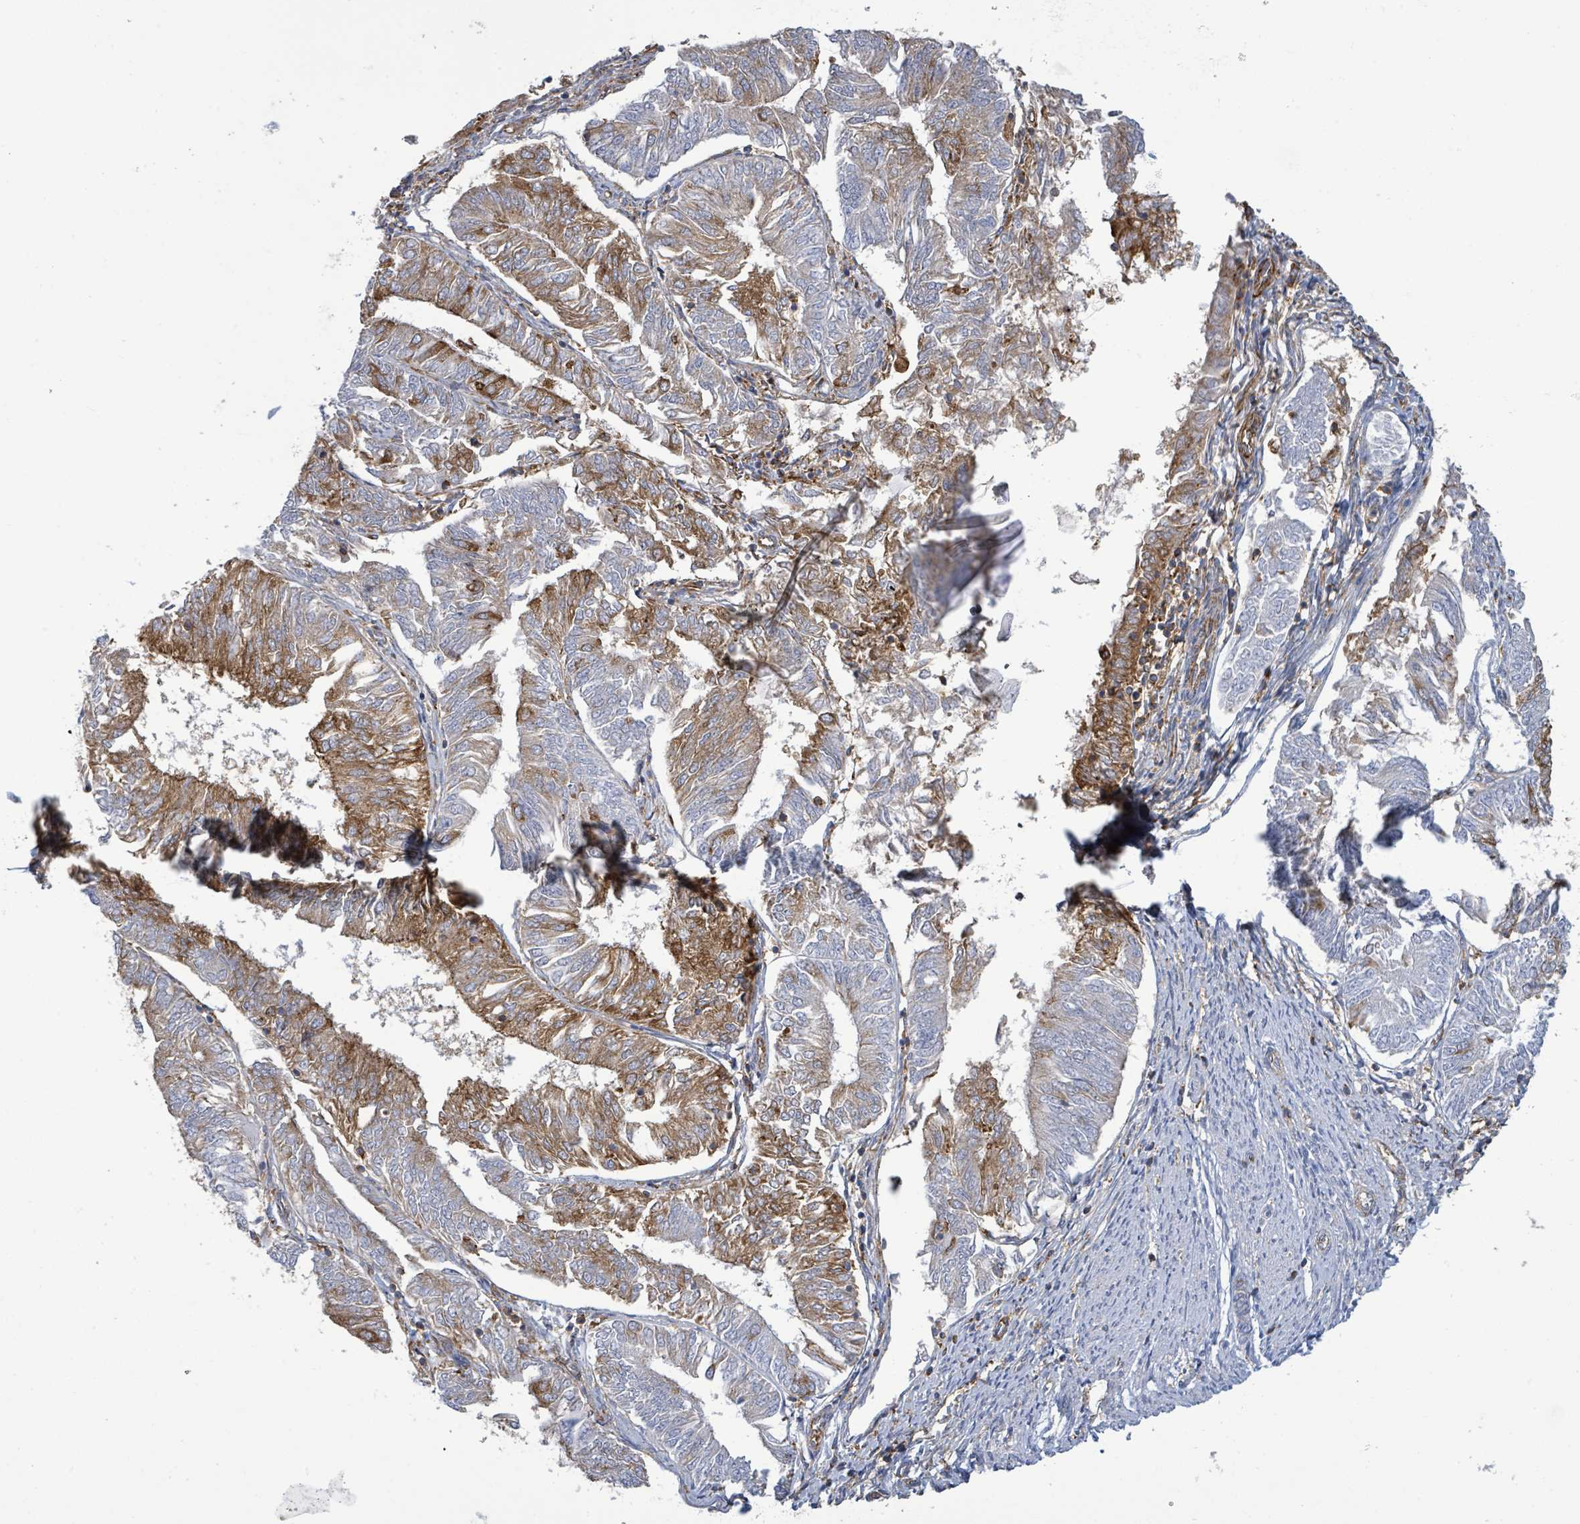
{"staining": {"intensity": "moderate", "quantity": "25%-75%", "location": "cytoplasmic/membranous"}, "tissue": "endometrial cancer", "cell_type": "Tumor cells", "image_type": "cancer", "snomed": [{"axis": "morphology", "description": "Adenocarcinoma, NOS"}, {"axis": "topography", "description": "Endometrium"}], "caption": "Immunohistochemistry (DAB) staining of endometrial cancer reveals moderate cytoplasmic/membranous protein expression in about 25%-75% of tumor cells.", "gene": "EGFL7", "patient": {"sex": "female", "age": 58}}